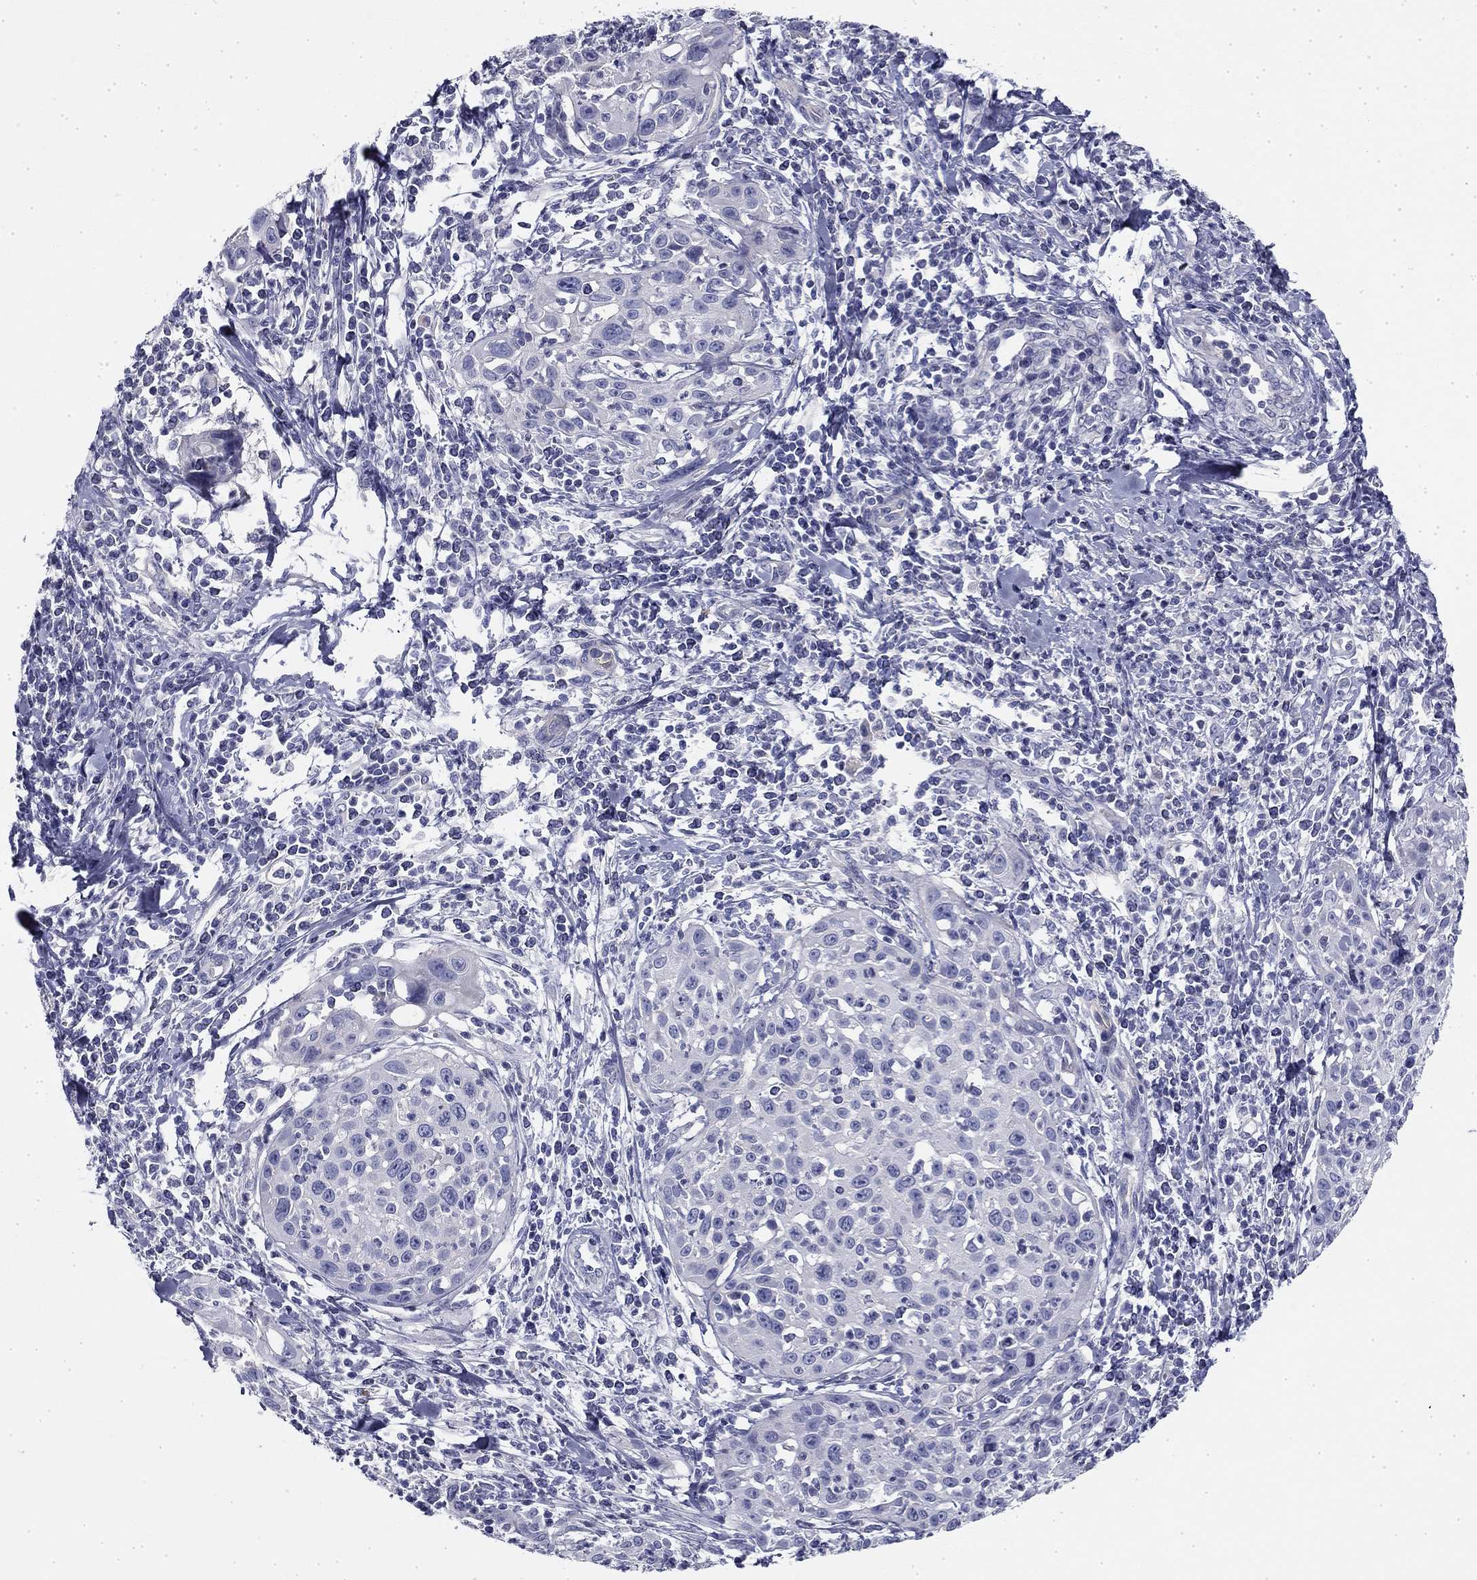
{"staining": {"intensity": "negative", "quantity": "none", "location": "none"}, "tissue": "cervical cancer", "cell_type": "Tumor cells", "image_type": "cancer", "snomed": [{"axis": "morphology", "description": "Squamous cell carcinoma, NOS"}, {"axis": "topography", "description": "Cervix"}], "caption": "The histopathology image exhibits no staining of tumor cells in cervical squamous cell carcinoma.", "gene": "CPLX4", "patient": {"sex": "female", "age": 26}}